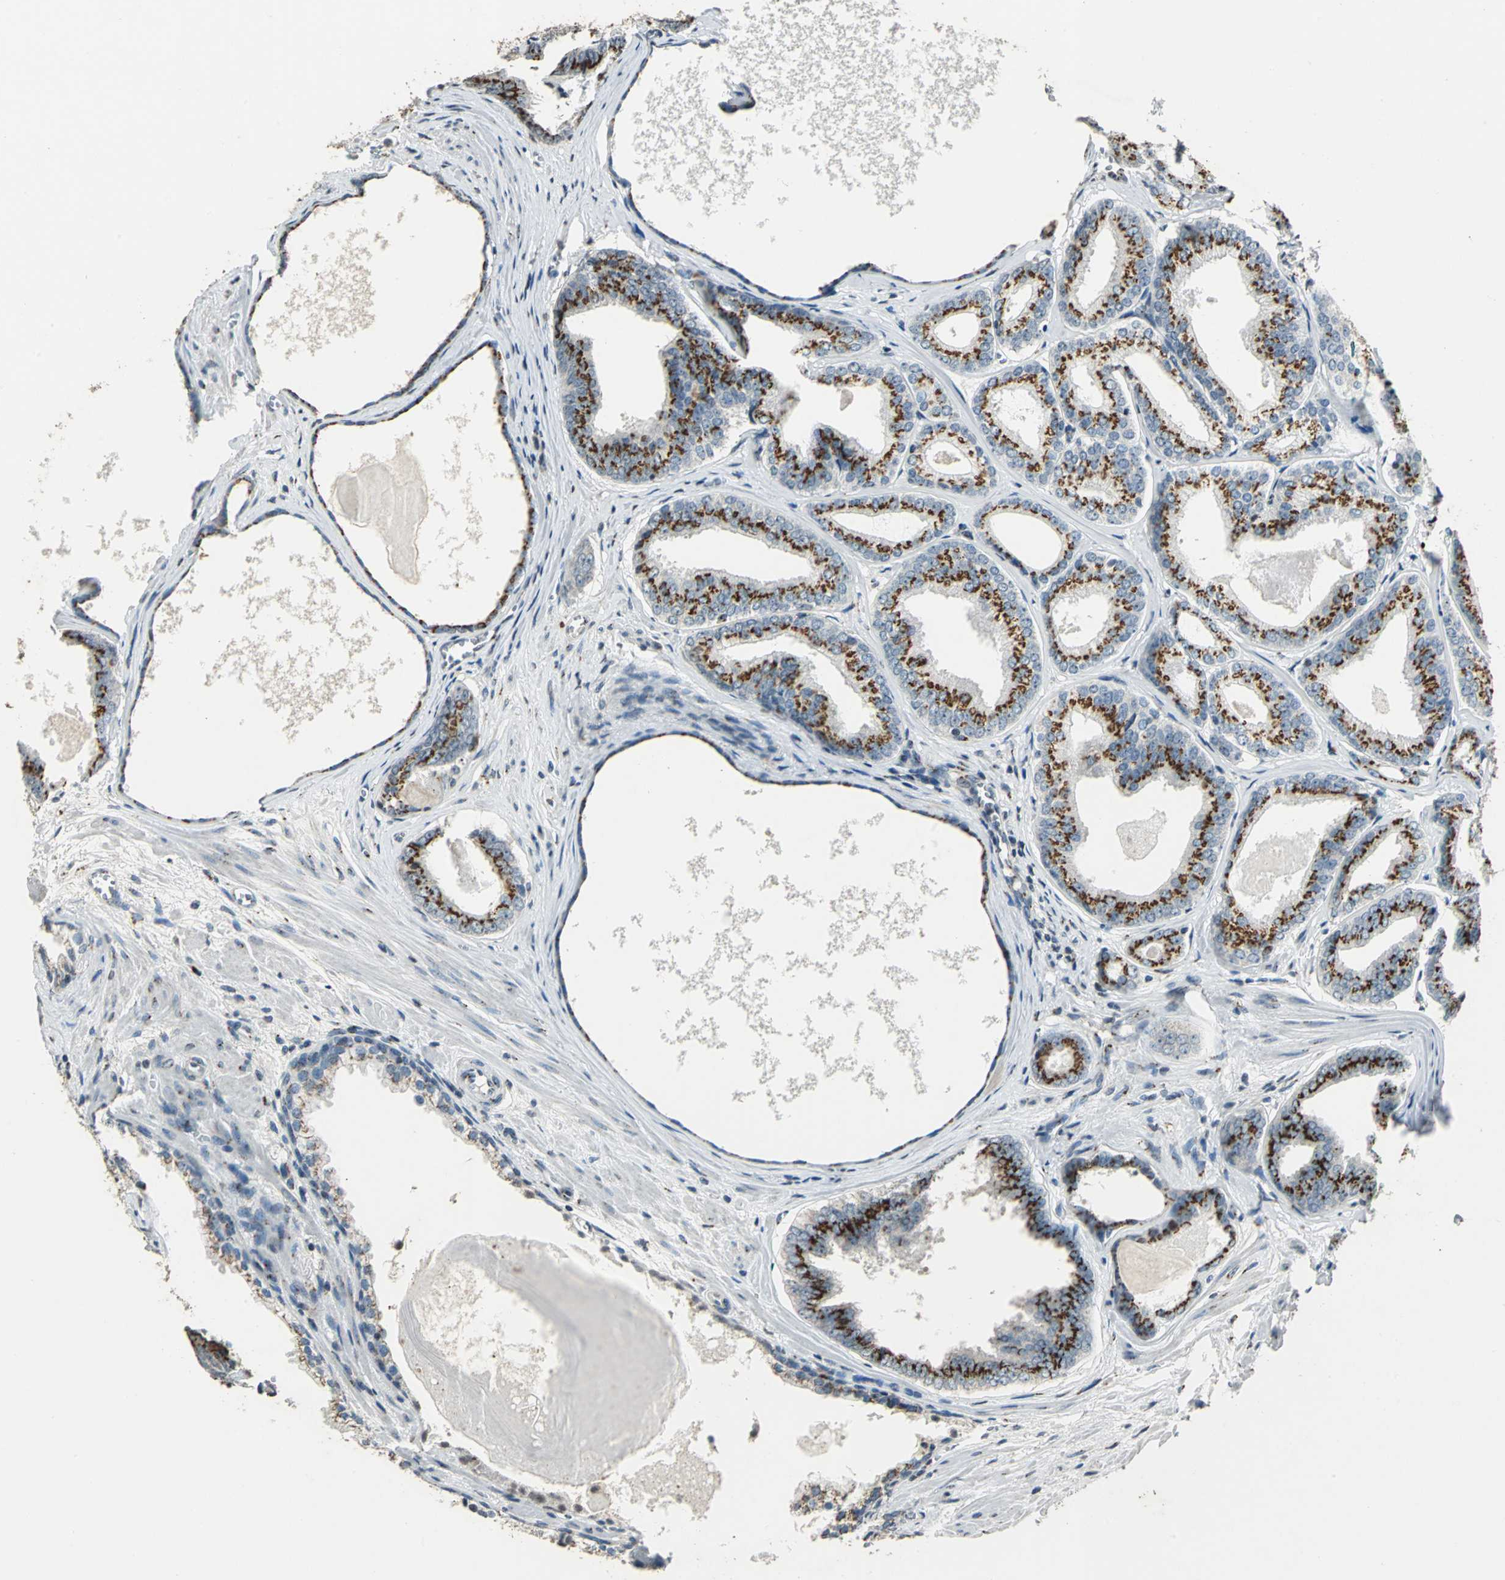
{"staining": {"intensity": "strong", "quantity": "25%-75%", "location": "cytoplasmic/membranous"}, "tissue": "prostate cancer", "cell_type": "Tumor cells", "image_type": "cancer", "snomed": [{"axis": "morphology", "description": "Adenocarcinoma, Medium grade"}, {"axis": "topography", "description": "Prostate"}], "caption": "Prostate cancer (medium-grade adenocarcinoma) stained for a protein shows strong cytoplasmic/membranous positivity in tumor cells.", "gene": "TMEM115", "patient": {"sex": "male", "age": 79}}